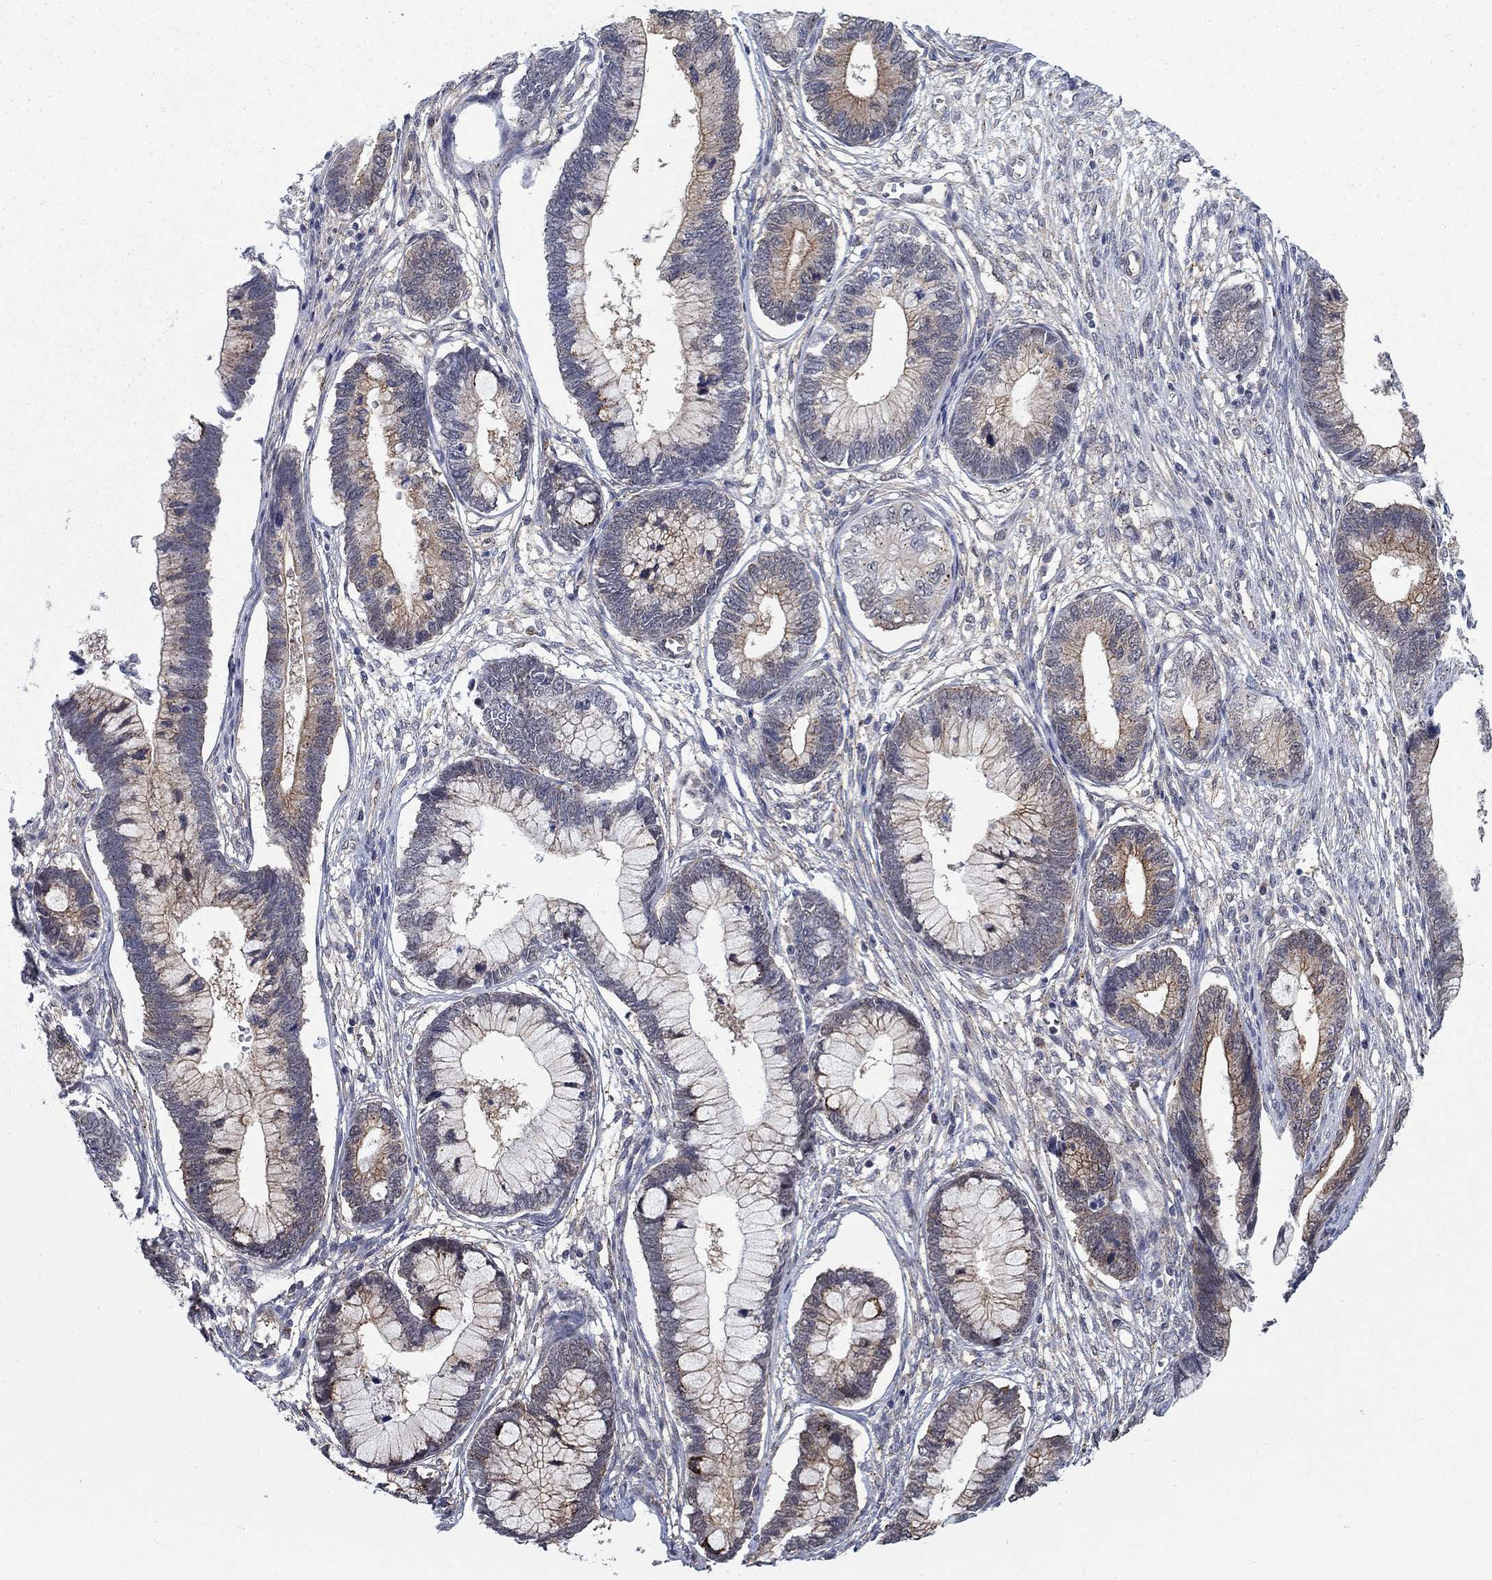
{"staining": {"intensity": "moderate", "quantity": "<25%", "location": "cytoplasmic/membranous"}, "tissue": "cervical cancer", "cell_type": "Tumor cells", "image_type": "cancer", "snomed": [{"axis": "morphology", "description": "Adenocarcinoma, NOS"}, {"axis": "topography", "description": "Cervix"}], "caption": "Cervical cancer (adenocarcinoma) stained with DAB (3,3'-diaminobenzidine) immunohistochemistry reveals low levels of moderate cytoplasmic/membranous expression in approximately <25% of tumor cells.", "gene": "SH3RF1", "patient": {"sex": "female", "age": 44}}